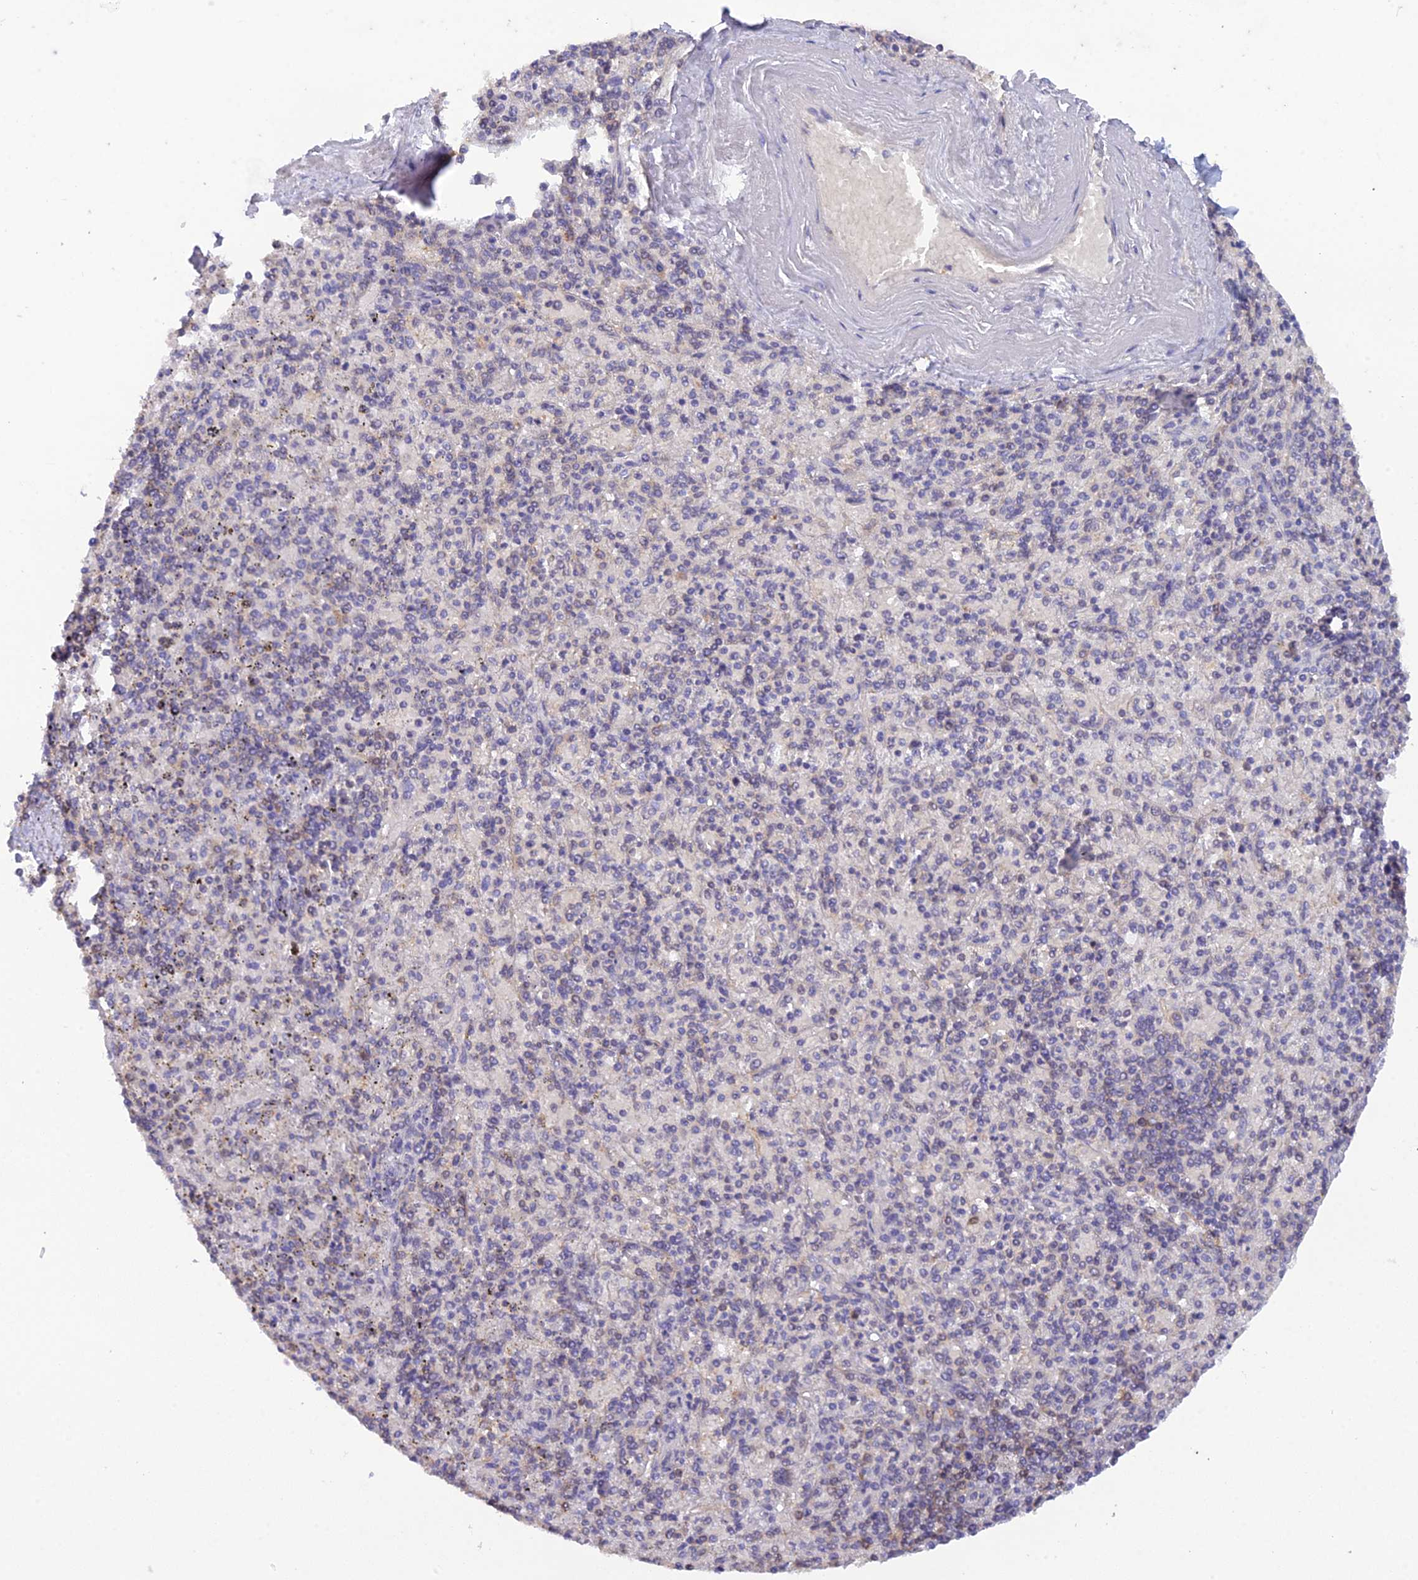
{"staining": {"intensity": "negative", "quantity": "none", "location": "none"}, "tissue": "spleen", "cell_type": "Cells in red pulp", "image_type": "normal", "snomed": [{"axis": "morphology", "description": "Normal tissue, NOS"}, {"axis": "topography", "description": "Spleen"}], "caption": "Image shows no protein positivity in cells in red pulp of normal spleen.", "gene": "HINT1", "patient": {"sex": "male", "age": 82}}